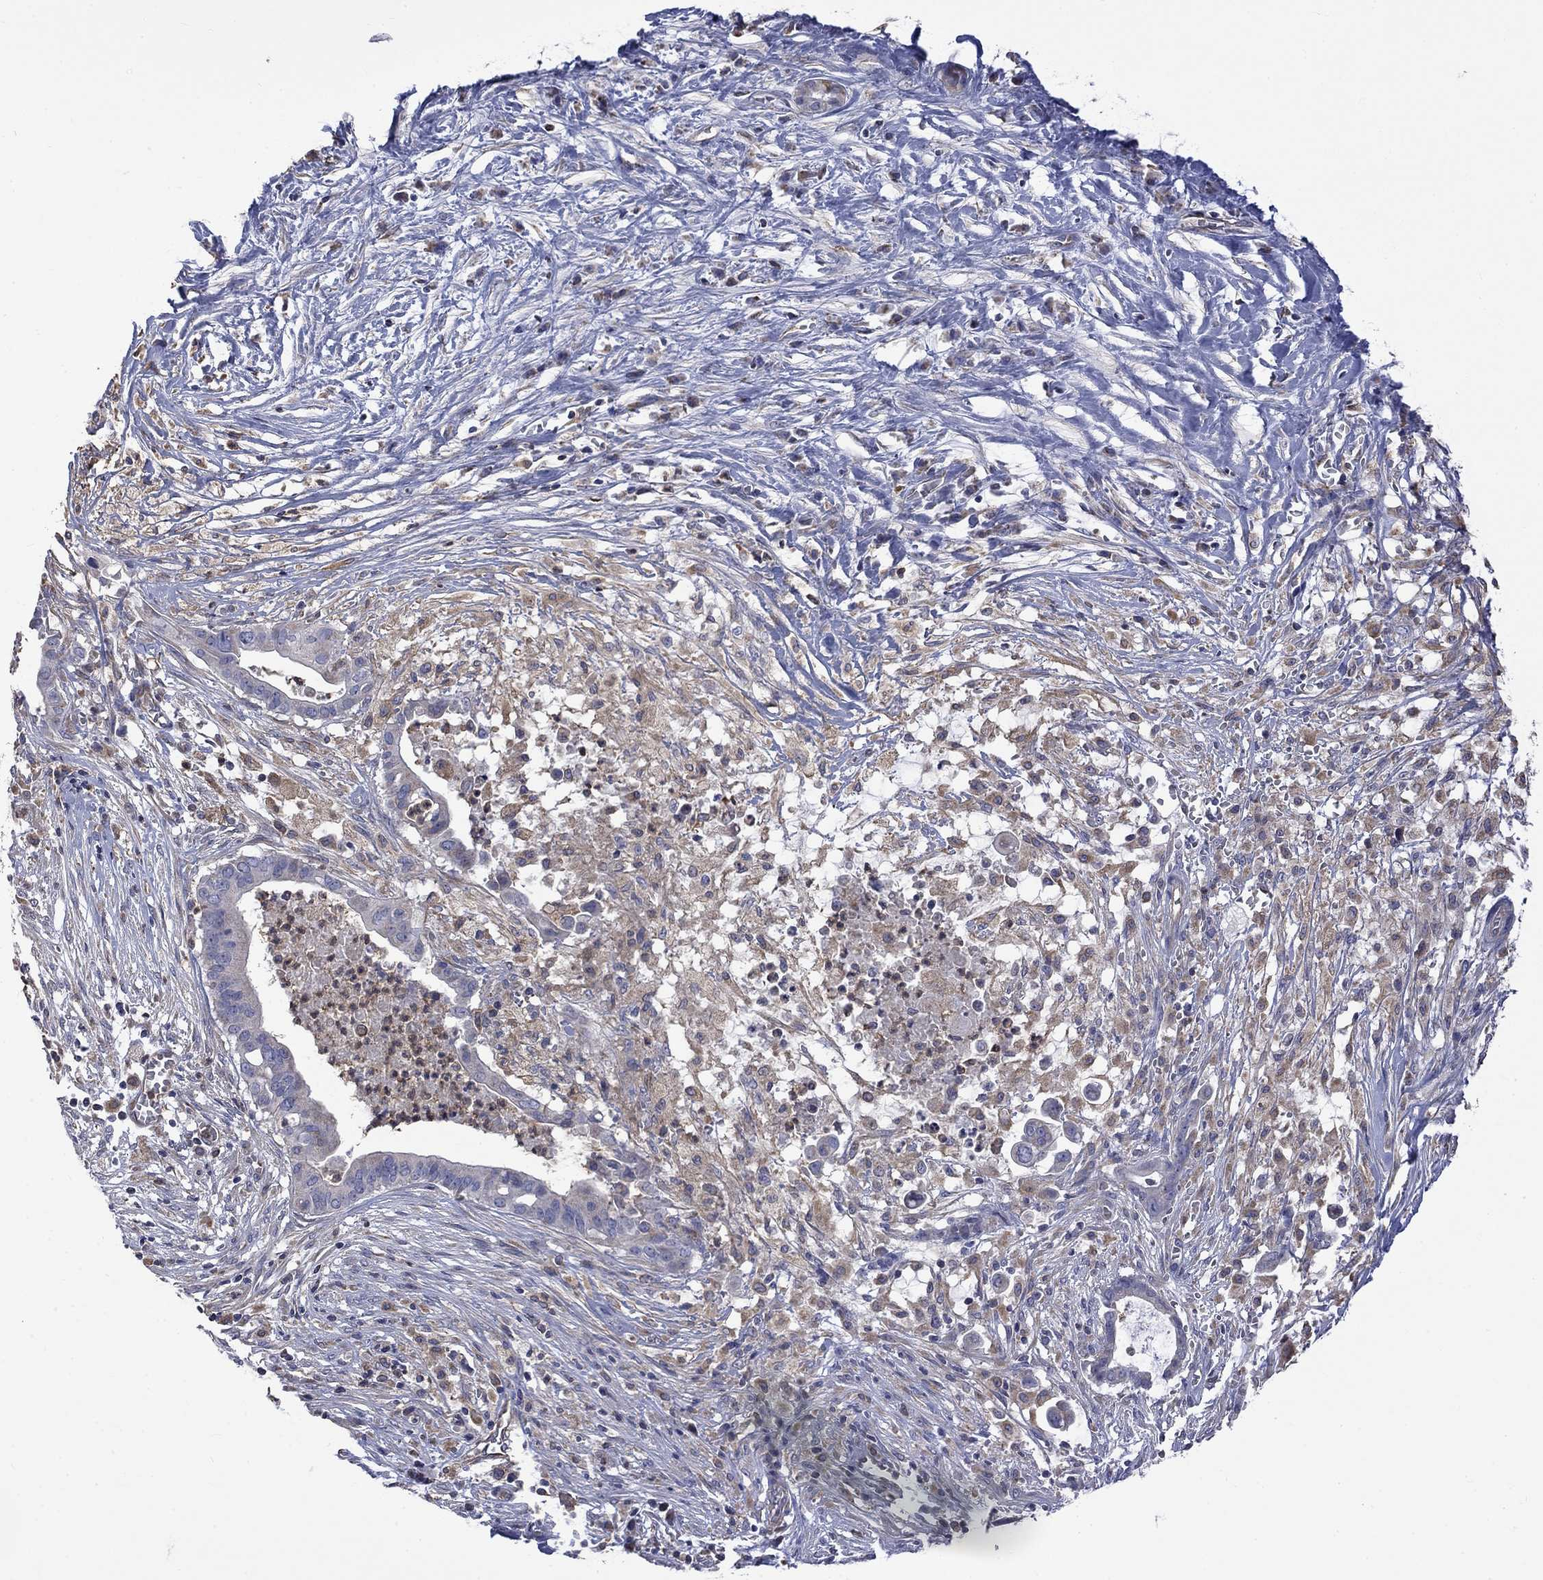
{"staining": {"intensity": "moderate", "quantity": "<25%", "location": "cytoplasmic/membranous"}, "tissue": "pancreatic cancer", "cell_type": "Tumor cells", "image_type": "cancer", "snomed": [{"axis": "morphology", "description": "Adenocarcinoma, NOS"}, {"axis": "topography", "description": "Pancreas"}], "caption": "Immunohistochemistry (IHC) micrograph of pancreatic cancer (adenocarcinoma) stained for a protein (brown), which exhibits low levels of moderate cytoplasmic/membranous positivity in approximately <25% of tumor cells.", "gene": "CAMKK2", "patient": {"sex": "male", "age": 61}}